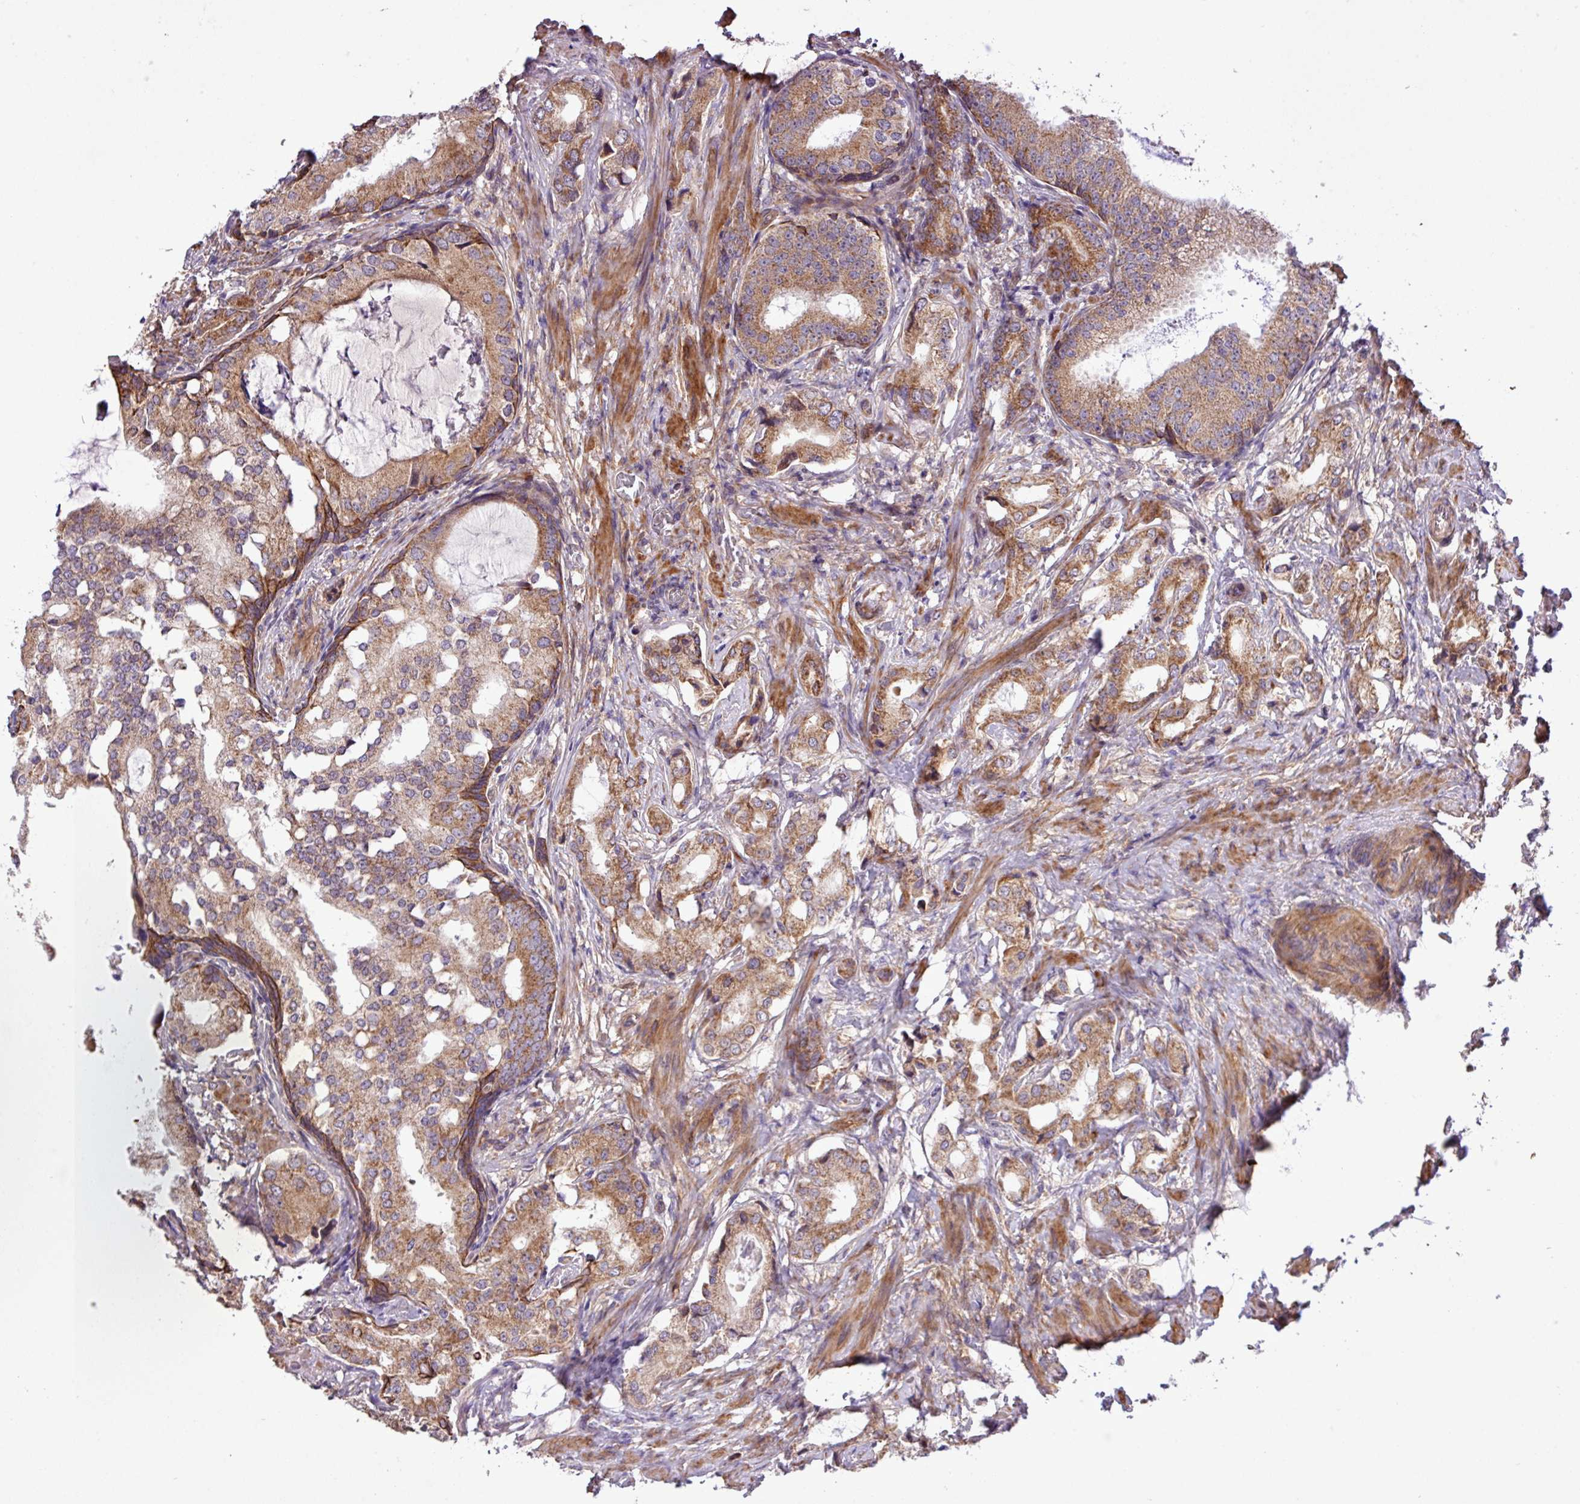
{"staining": {"intensity": "moderate", "quantity": ">75%", "location": "cytoplasmic/membranous"}, "tissue": "prostate cancer", "cell_type": "Tumor cells", "image_type": "cancer", "snomed": [{"axis": "morphology", "description": "Adenocarcinoma, Low grade"}, {"axis": "topography", "description": "Prostate"}], "caption": "This micrograph shows immunohistochemistry staining of prostate cancer, with medium moderate cytoplasmic/membranous expression in about >75% of tumor cells.", "gene": "TIMM10B", "patient": {"sex": "male", "age": 71}}